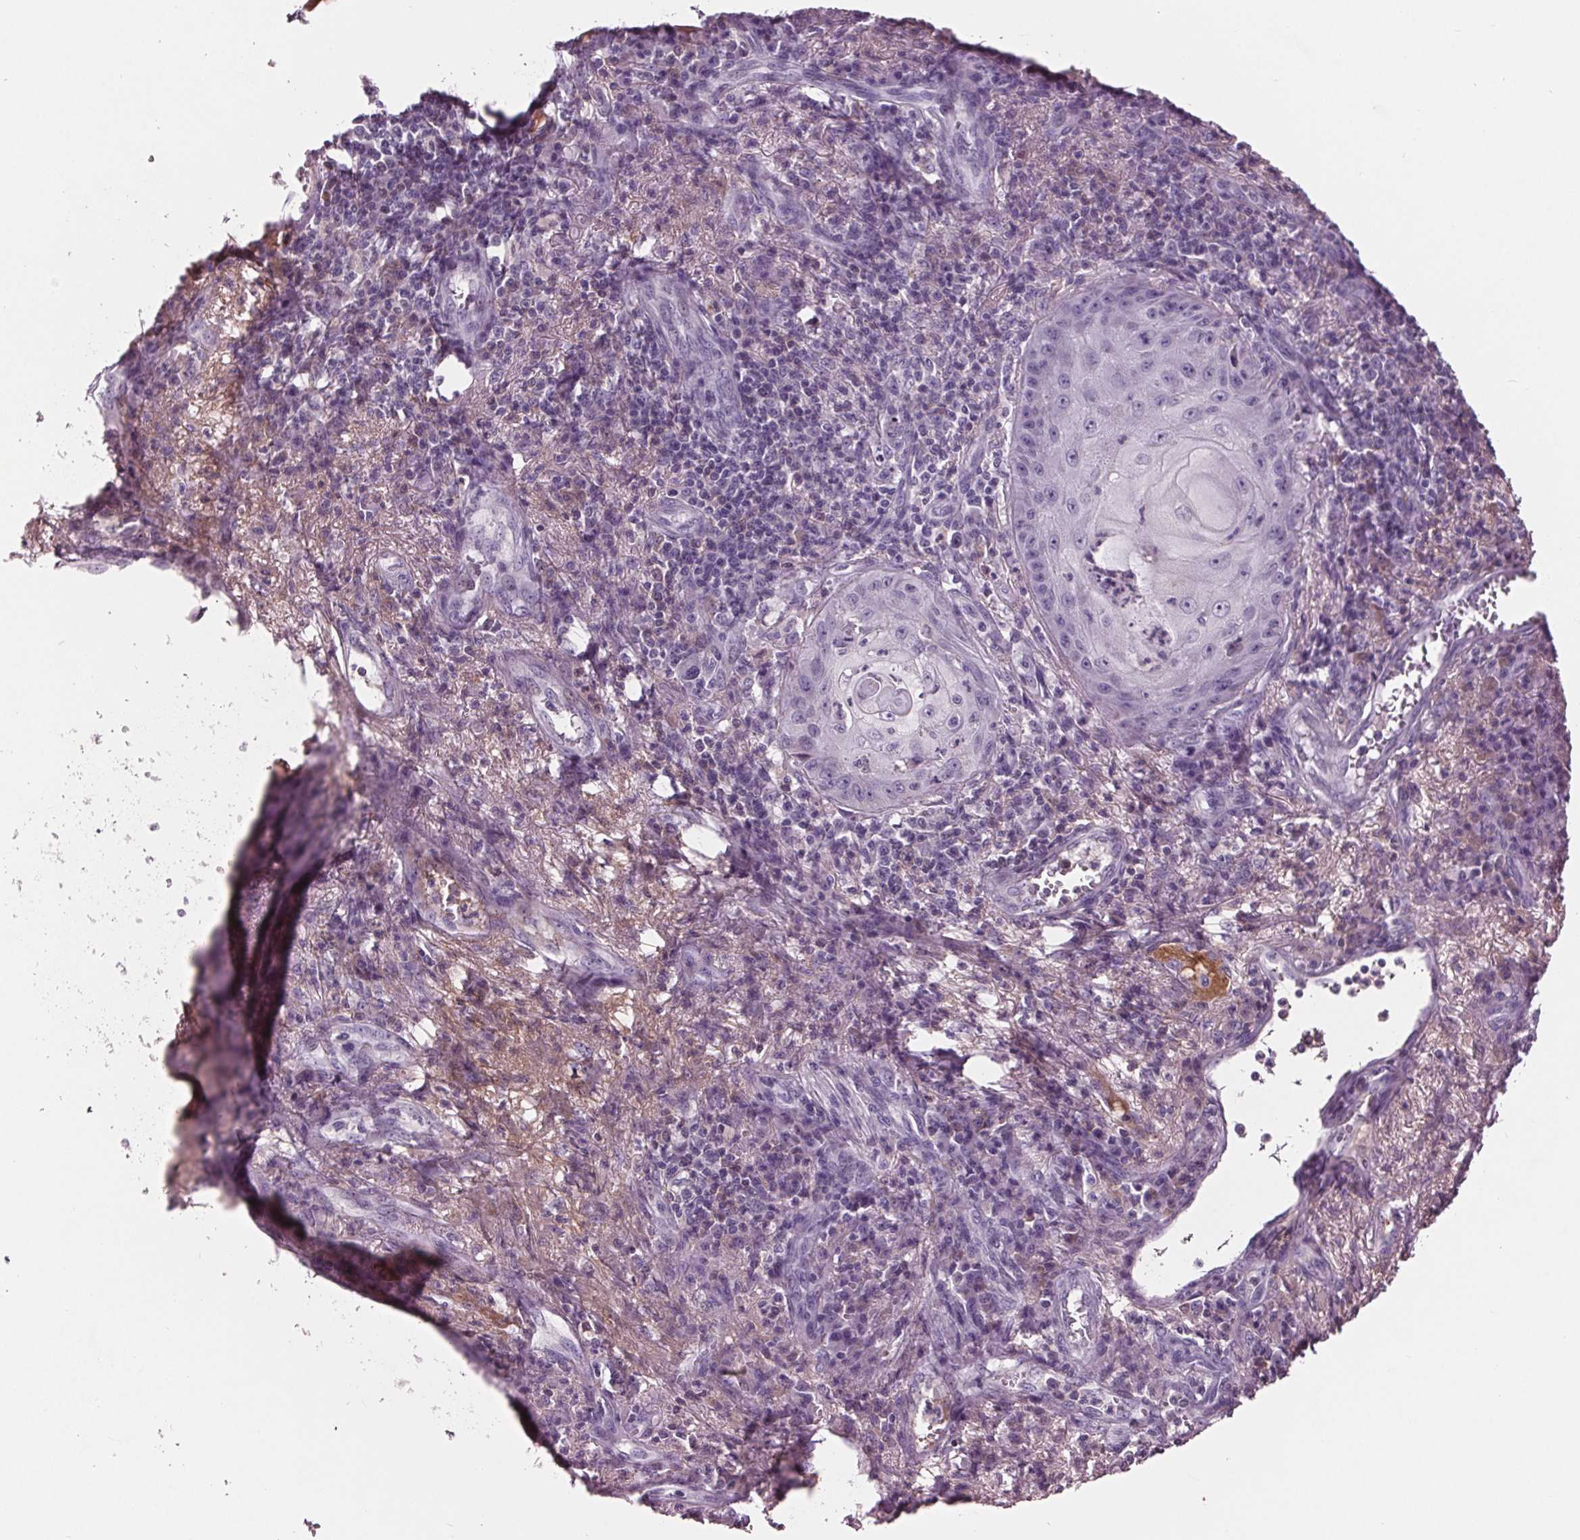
{"staining": {"intensity": "negative", "quantity": "none", "location": "none"}, "tissue": "skin cancer", "cell_type": "Tumor cells", "image_type": "cancer", "snomed": [{"axis": "morphology", "description": "Squamous cell carcinoma, NOS"}, {"axis": "topography", "description": "Skin"}], "caption": "IHC histopathology image of neoplastic tissue: skin squamous cell carcinoma stained with DAB reveals no significant protein expression in tumor cells.", "gene": "C6", "patient": {"sex": "male", "age": 70}}